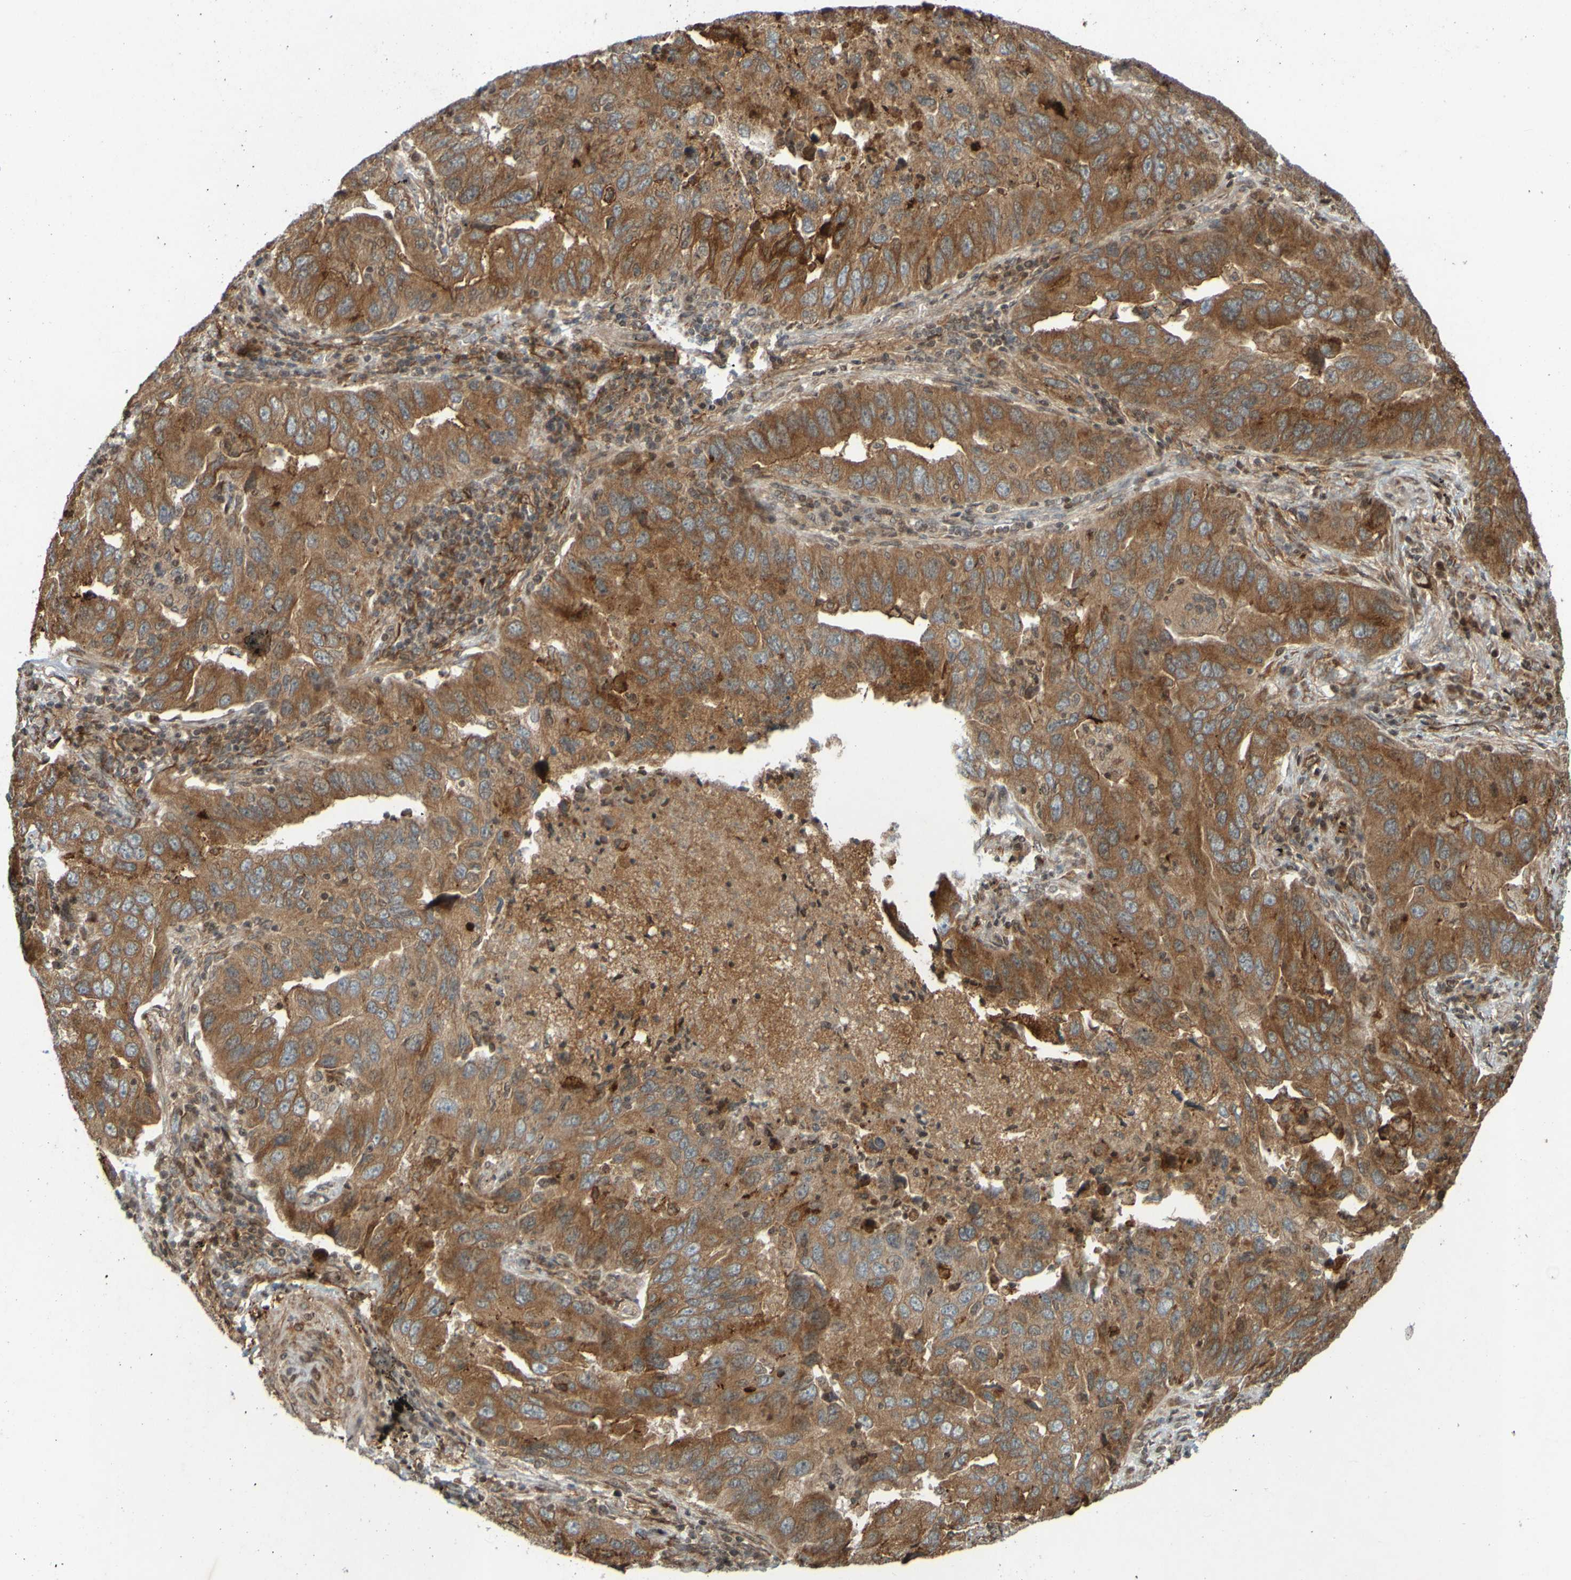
{"staining": {"intensity": "moderate", "quantity": ">75%", "location": "cytoplasmic/membranous"}, "tissue": "lung cancer", "cell_type": "Tumor cells", "image_type": "cancer", "snomed": [{"axis": "morphology", "description": "Adenocarcinoma, NOS"}, {"axis": "topography", "description": "Lung"}], "caption": "This is an image of immunohistochemistry (IHC) staining of lung adenocarcinoma, which shows moderate staining in the cytoplasmic/membranous of tumor cells.", "gene": "GUCY1A1", "patient": {"sex": "female", "age": 65}}